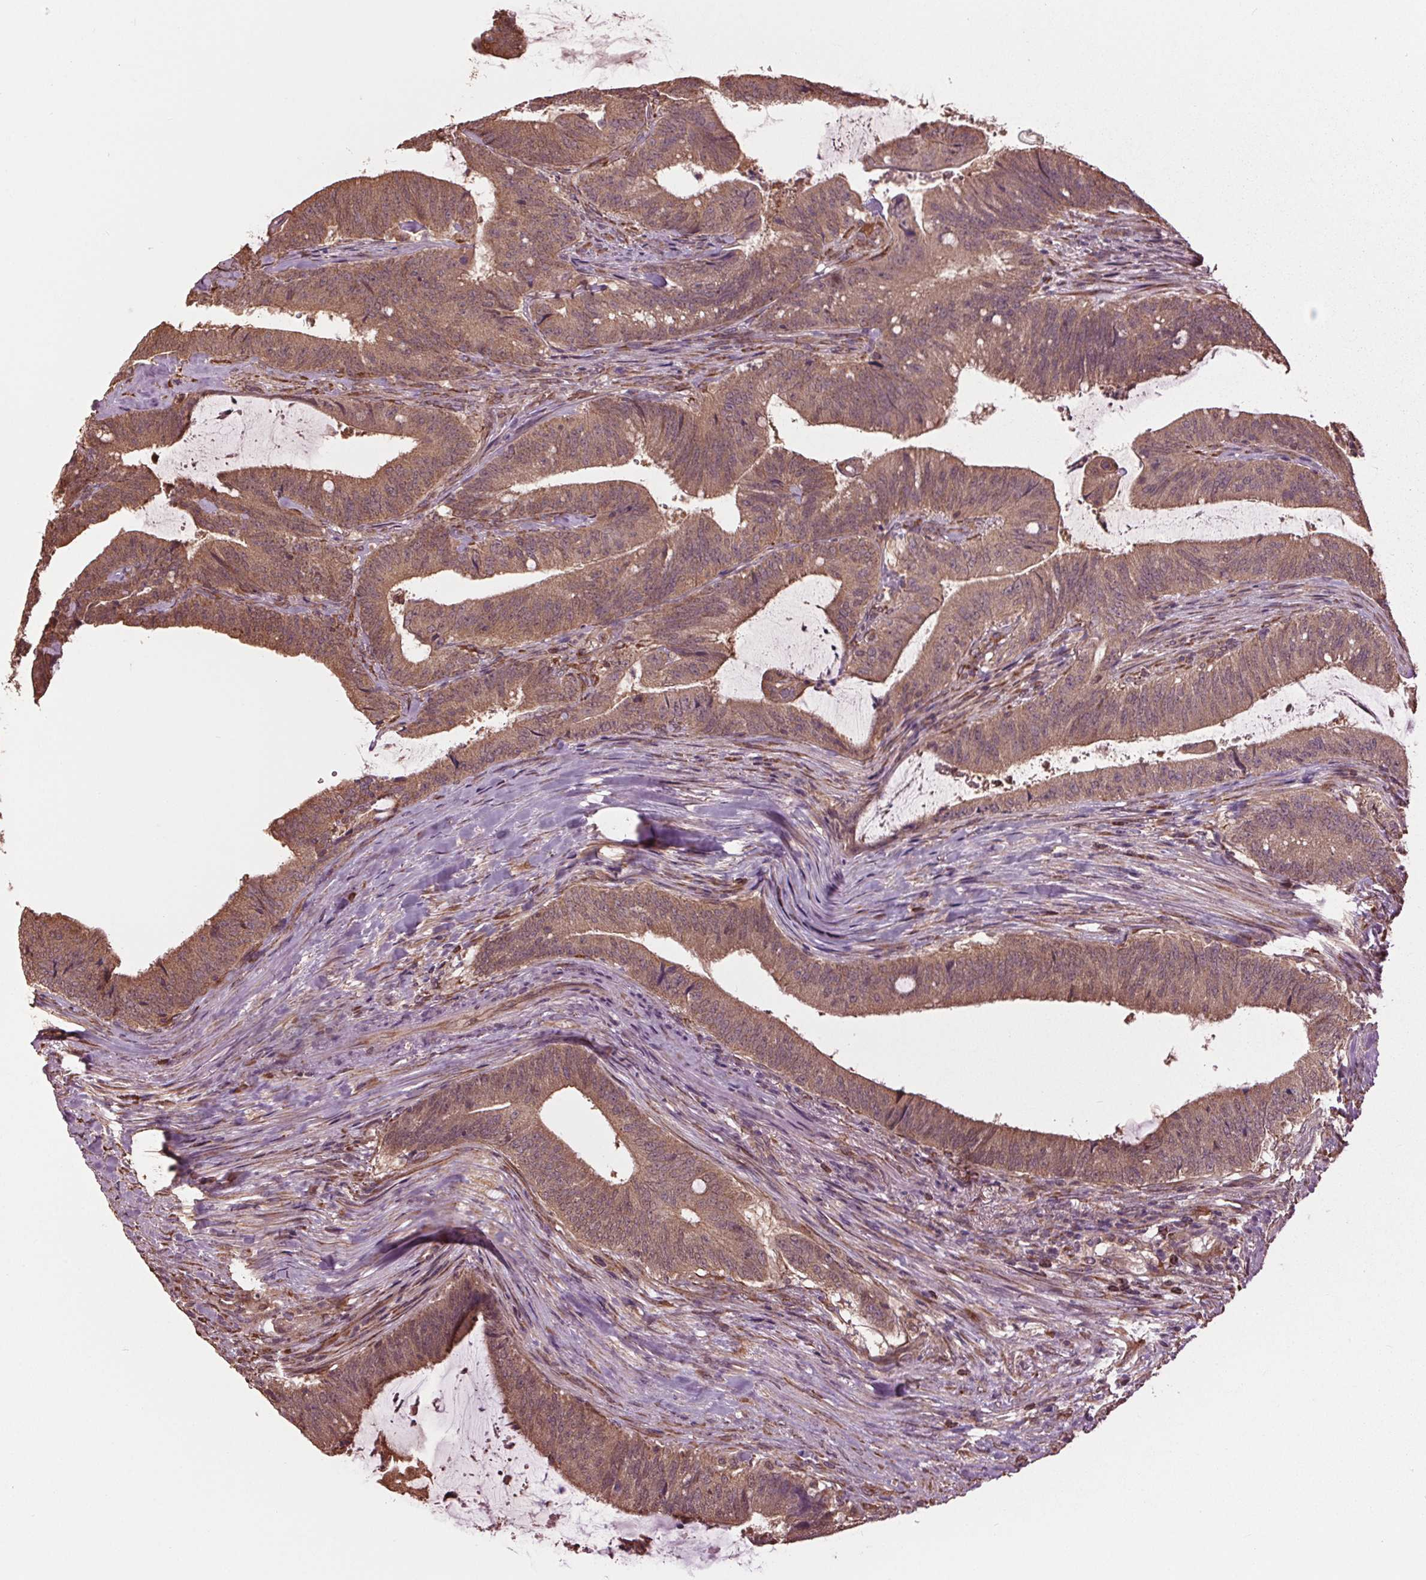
{"staining": {"intensity": "moderate", "quantity": ">75%", "location": "cytoplasmic/membranous"}, "tissue": "colorectal cancer", "cell_type": "Tumor cells", "image_type": "cancer", "snomed": [{"axis": "morphology", "description": "Adenocarcinoma, NOS"}, {"axis": "topography", "description": "Colon"}], "caption": "Immunohistochemical staining of human colorectal cancer (adenocarcinoma) shows medium levels of moderate cytoplasmic/membranous staining in about >75% of tumor cells. Nuclei are stained in blue.", "gene": "RNPEP", "patient": {"sex": "female", "age": 43}}